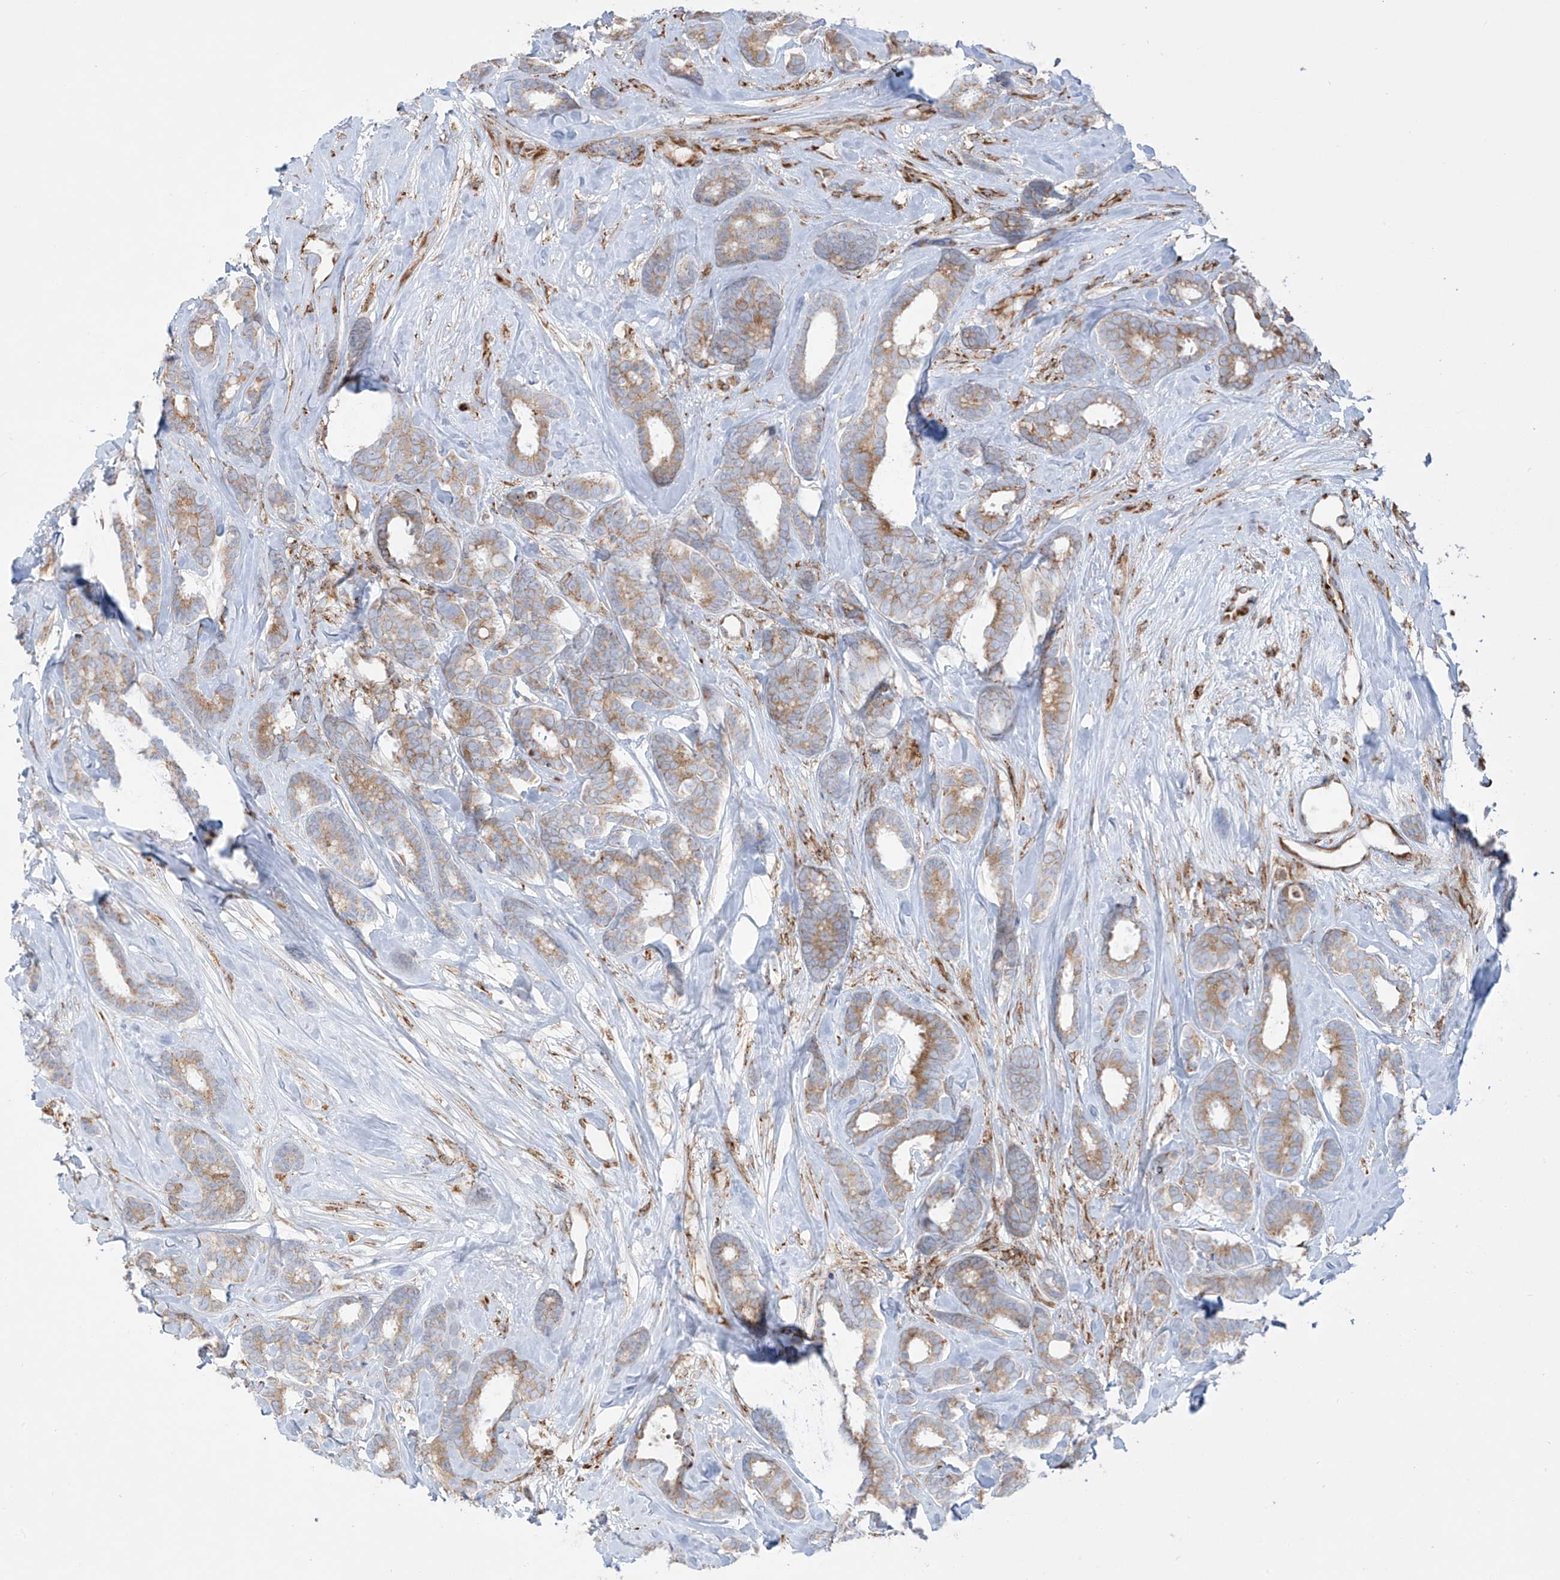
{"staining": {"intensity": "moderate", "quantity": "<25%", "location": "cytoplasmic/membranous"}, "tissue": "breast cancer", "cell_type": "Tumor cells", "image_type": "cancer", "snomed": [{"axis": "morphology", "description": "Duct carcinoma"}, {"axis": "topography", "description": "Breast"}], "caption": "High-power microscopy captured an immunohistochemistry (IHC) micrograph of breast cancer (invasive ductal carcinoma), revealing moderate cytoplasmic/membranous staining in approximately <25% of tumor cells.", "gene": "MX1", "patient": {"sex": "female", "age": 87}}